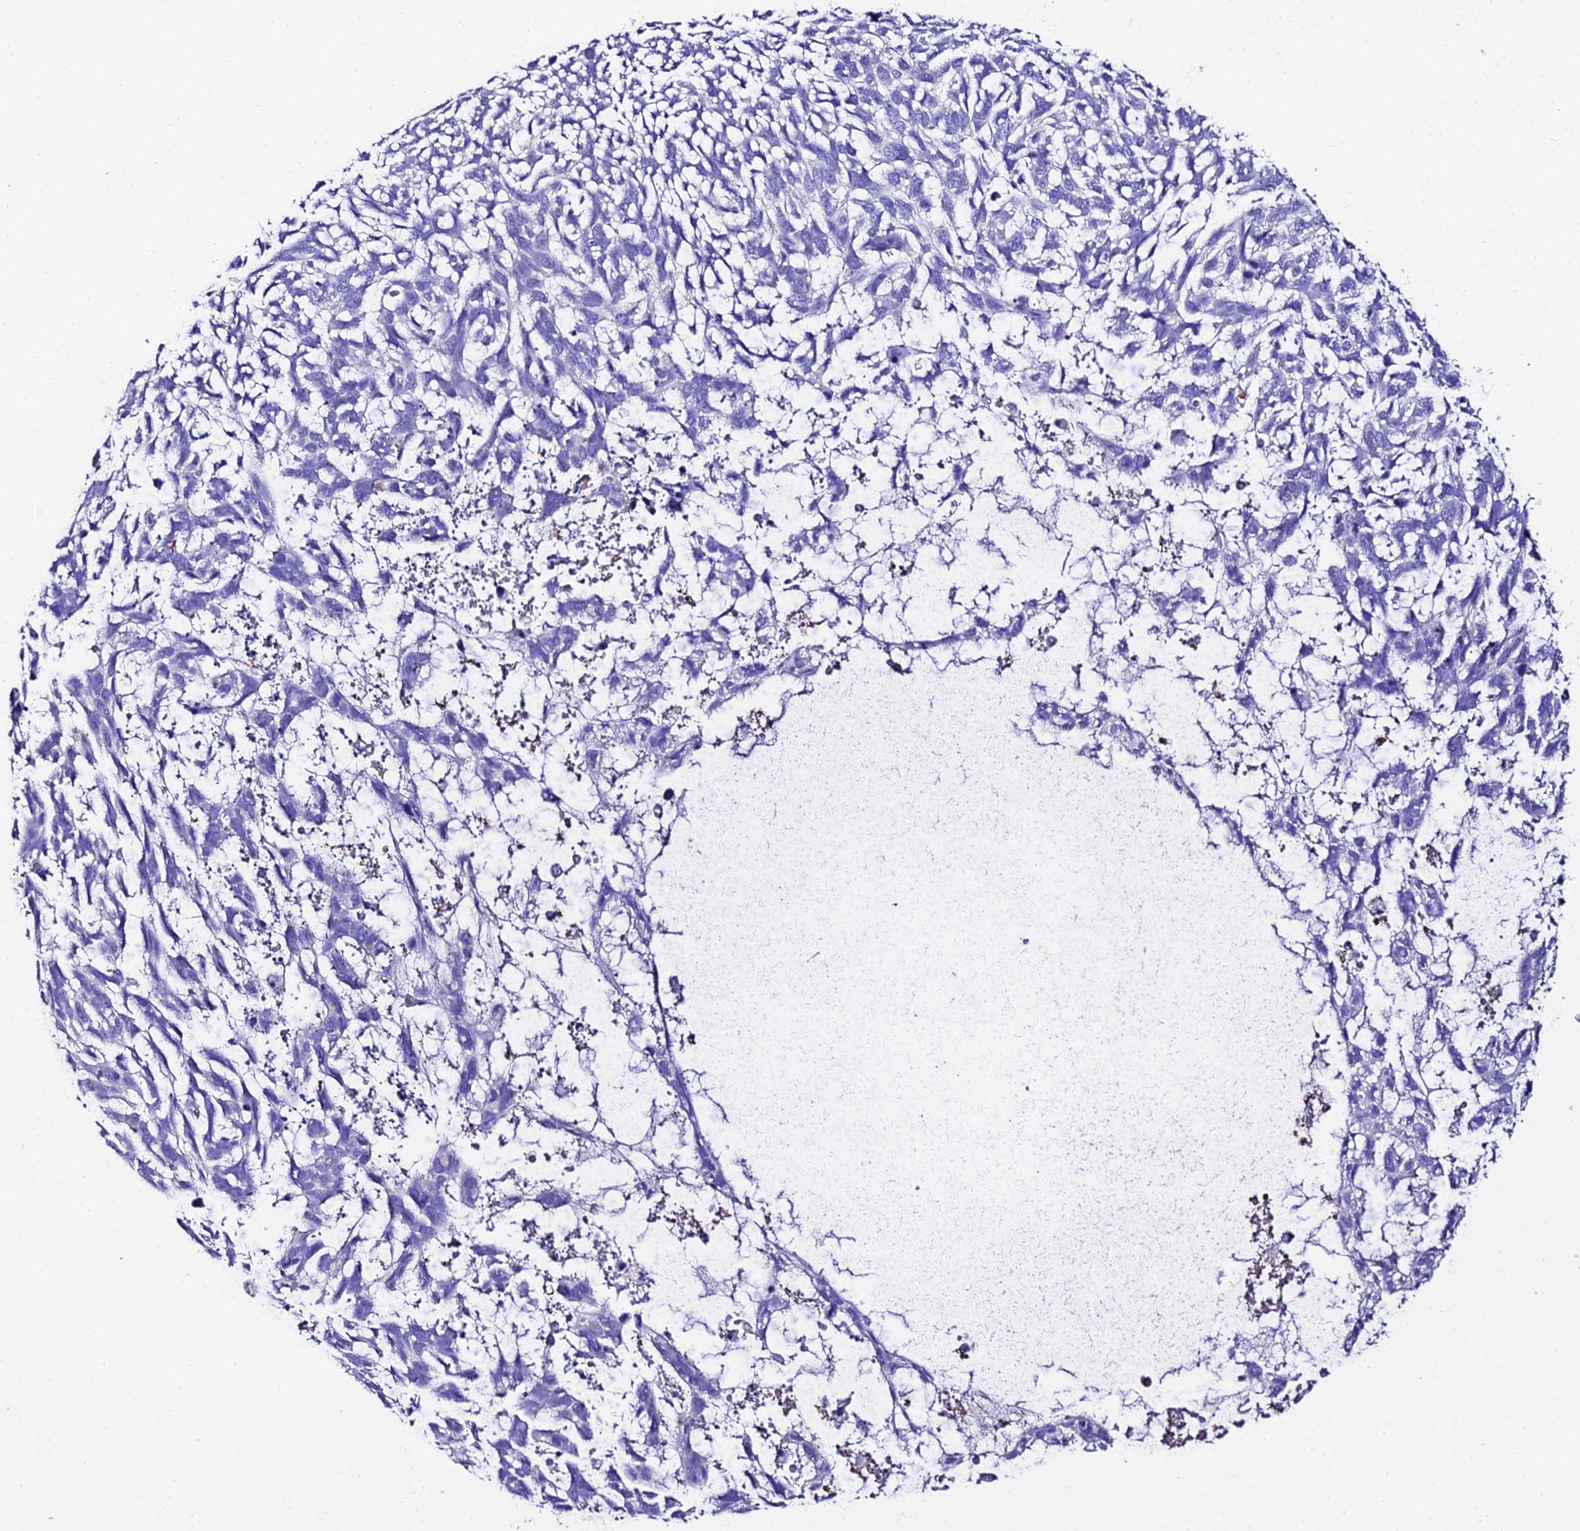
{"staining": {"intensity": "negative", "quantity": "none", "location": "none"}, "tissue": "skin cancer", "cell_type": "Tumor cells", "image_type": "cancer", "snomed": [{"axis": "morphology", "description": "Basal cell carcinoma"}, {"axis": "topography", "description": "Skin"}], "caption": "Immunohistochemistry (IHC) micrograph of human skin cancer (basal cell carcinoma) stained for a protein (brown), which demonstrates no positivity in tumor cells.", "gene": "TMEM117", "patient": {"sex": "male", "age": 88}}